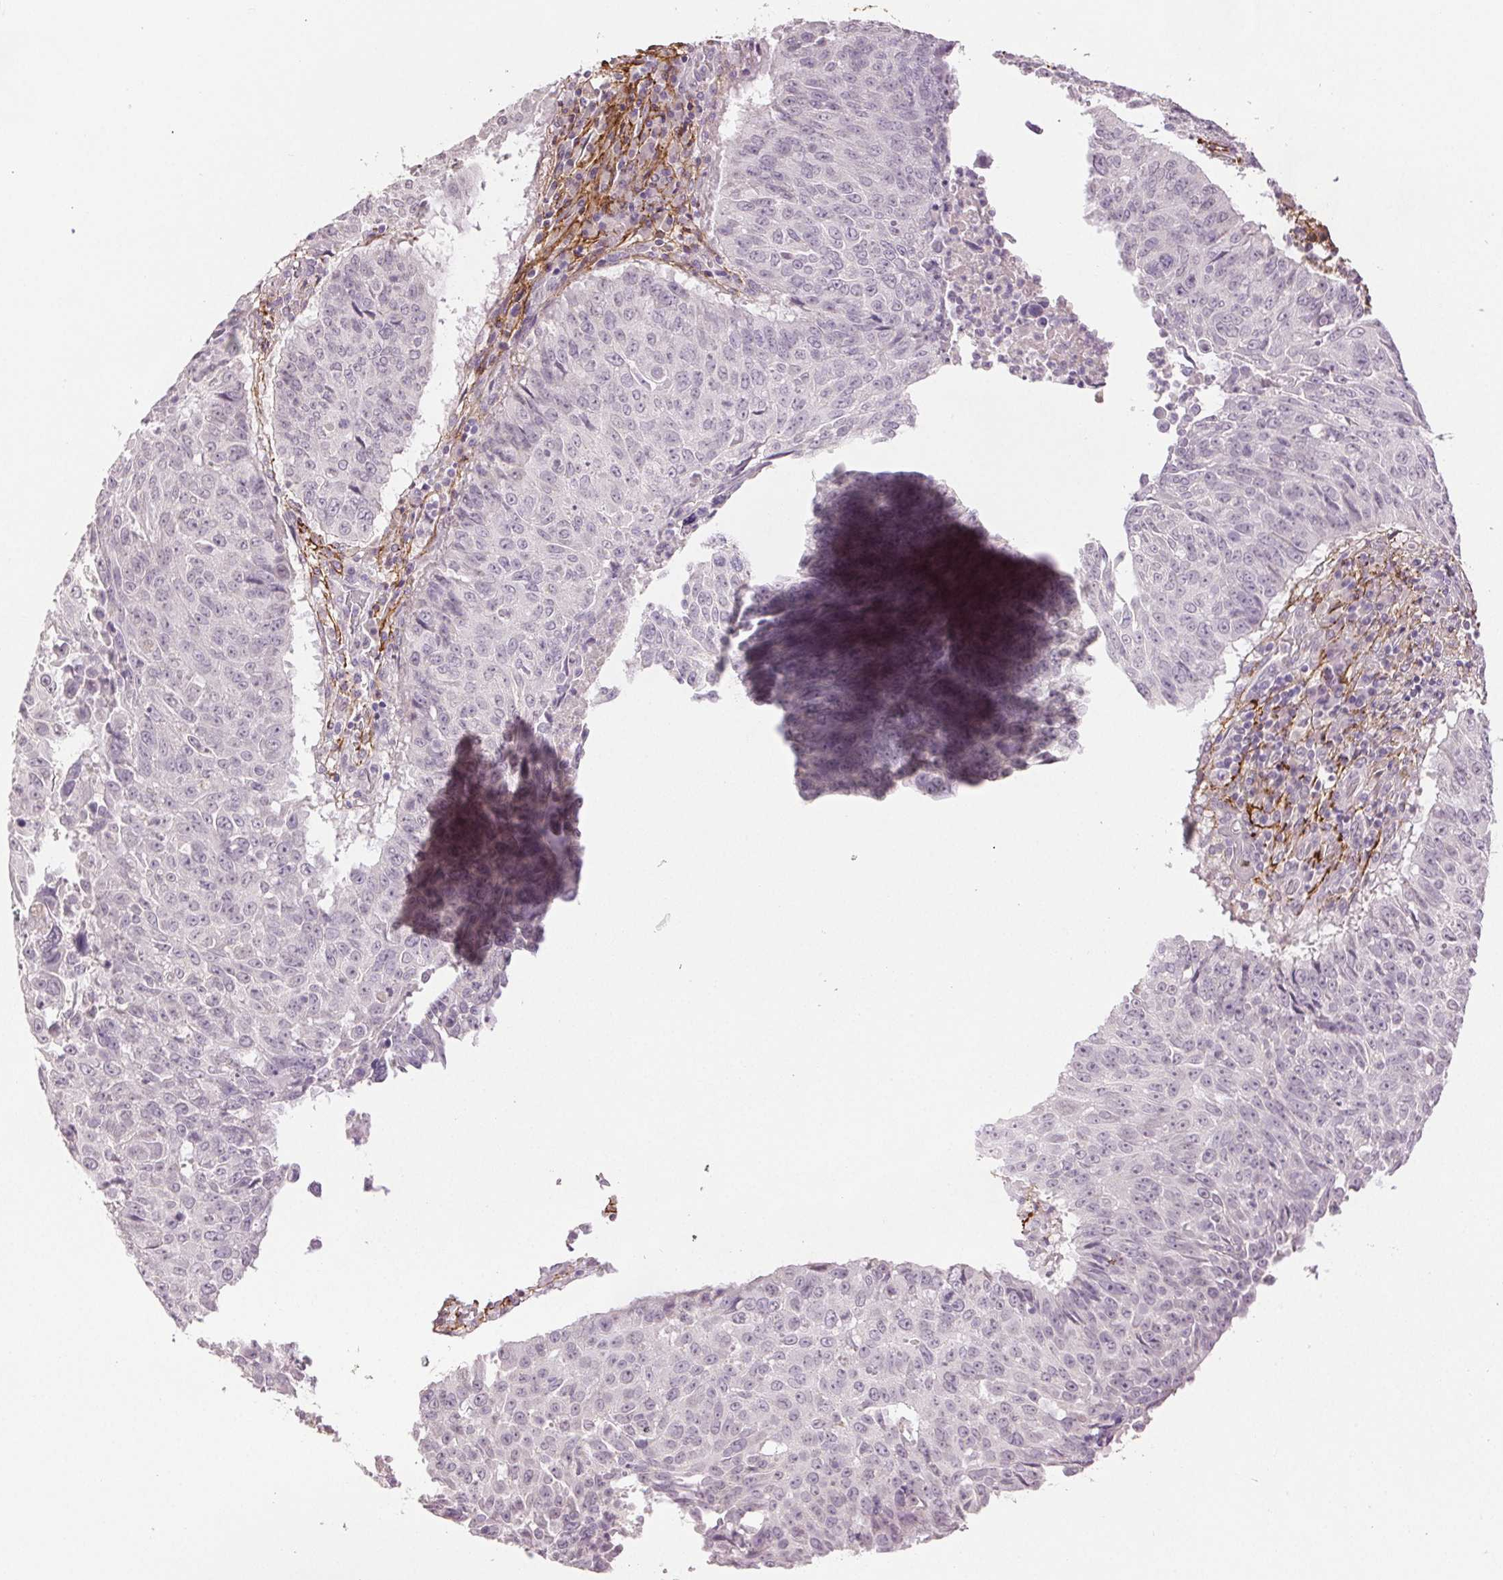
{"staining": {"intensity": "negative", "quantity": "none", "location": "none"}, "tissue": "lung cancer", "cell_type": "Tumor cells", "image_type": "cancer", "snomed": [{"axis": "morphology", "description": "Normal tissue, NOS"}, {"axis": "morphology", "description": "Squamous cell carcinoma, NOS"}, {"axis": "topography", "description": "Bronchus"}, {"axis": "topography", "description": "Lung"}], "caption": "Image shows no protein expression in tumor cells of lung cancer (squamous cell carcinoma) tissue.", "gene": "FBN1", "patient": {"sex": "male", "age": 64}}